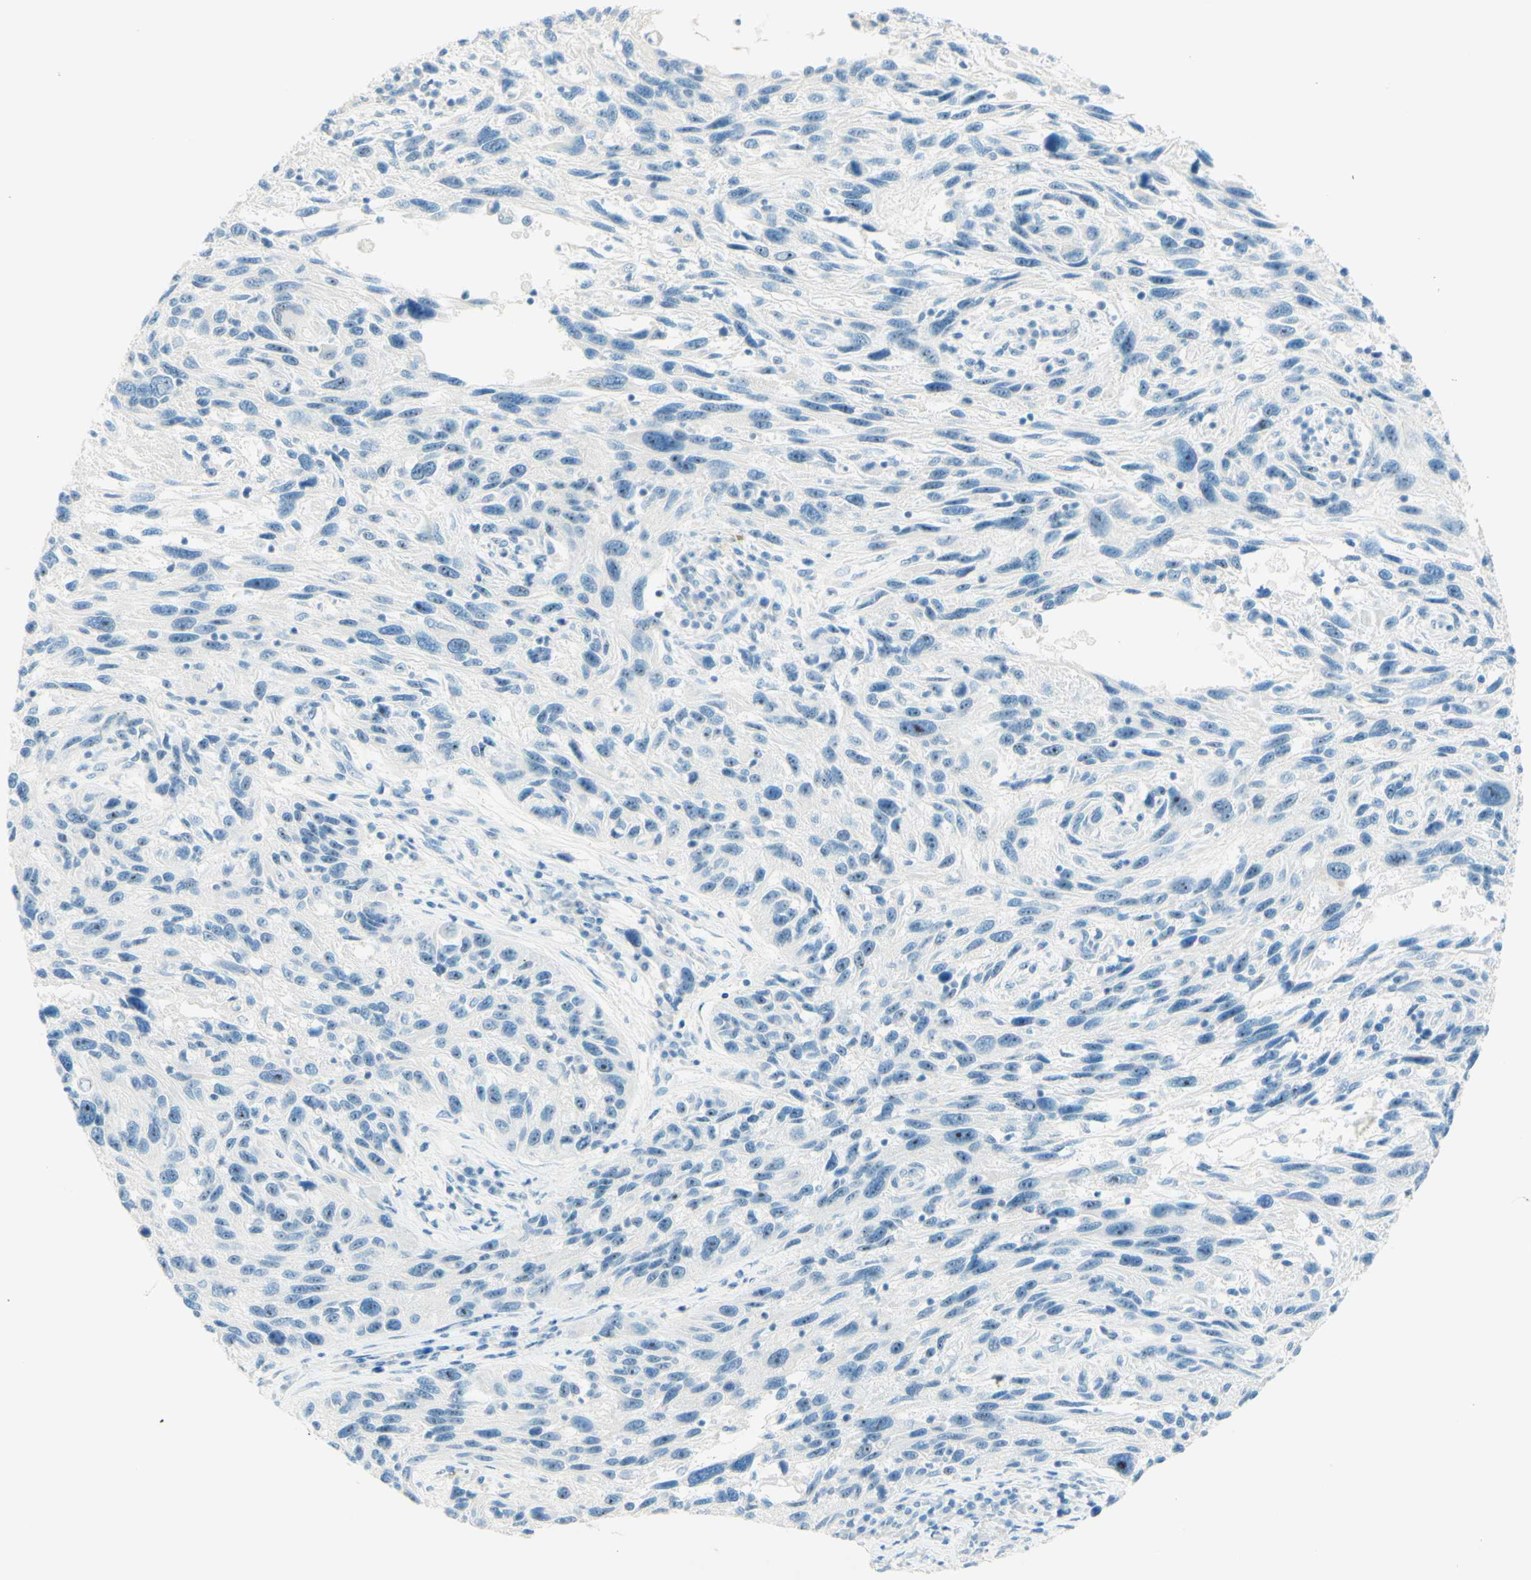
{"staining": {"intensity": "negative", "quantity": "none", "location": "none"}, "tissue": "melanoma", "cell_type": "Tumor cells", "image_type": "cancer", "snomed": [{"axis": "morphology", "description": "Malignant melanoma, NOS"}, {"axis": "topography", "description": "Skin"}], "caption": "Immunohistochemistry histopathology image of malignant melanoma stained for a protein (brown), which exhibits no staining in tumor cells.", "gene": "FMR1NB", "patient": {"sex": "male", "age": 53}}